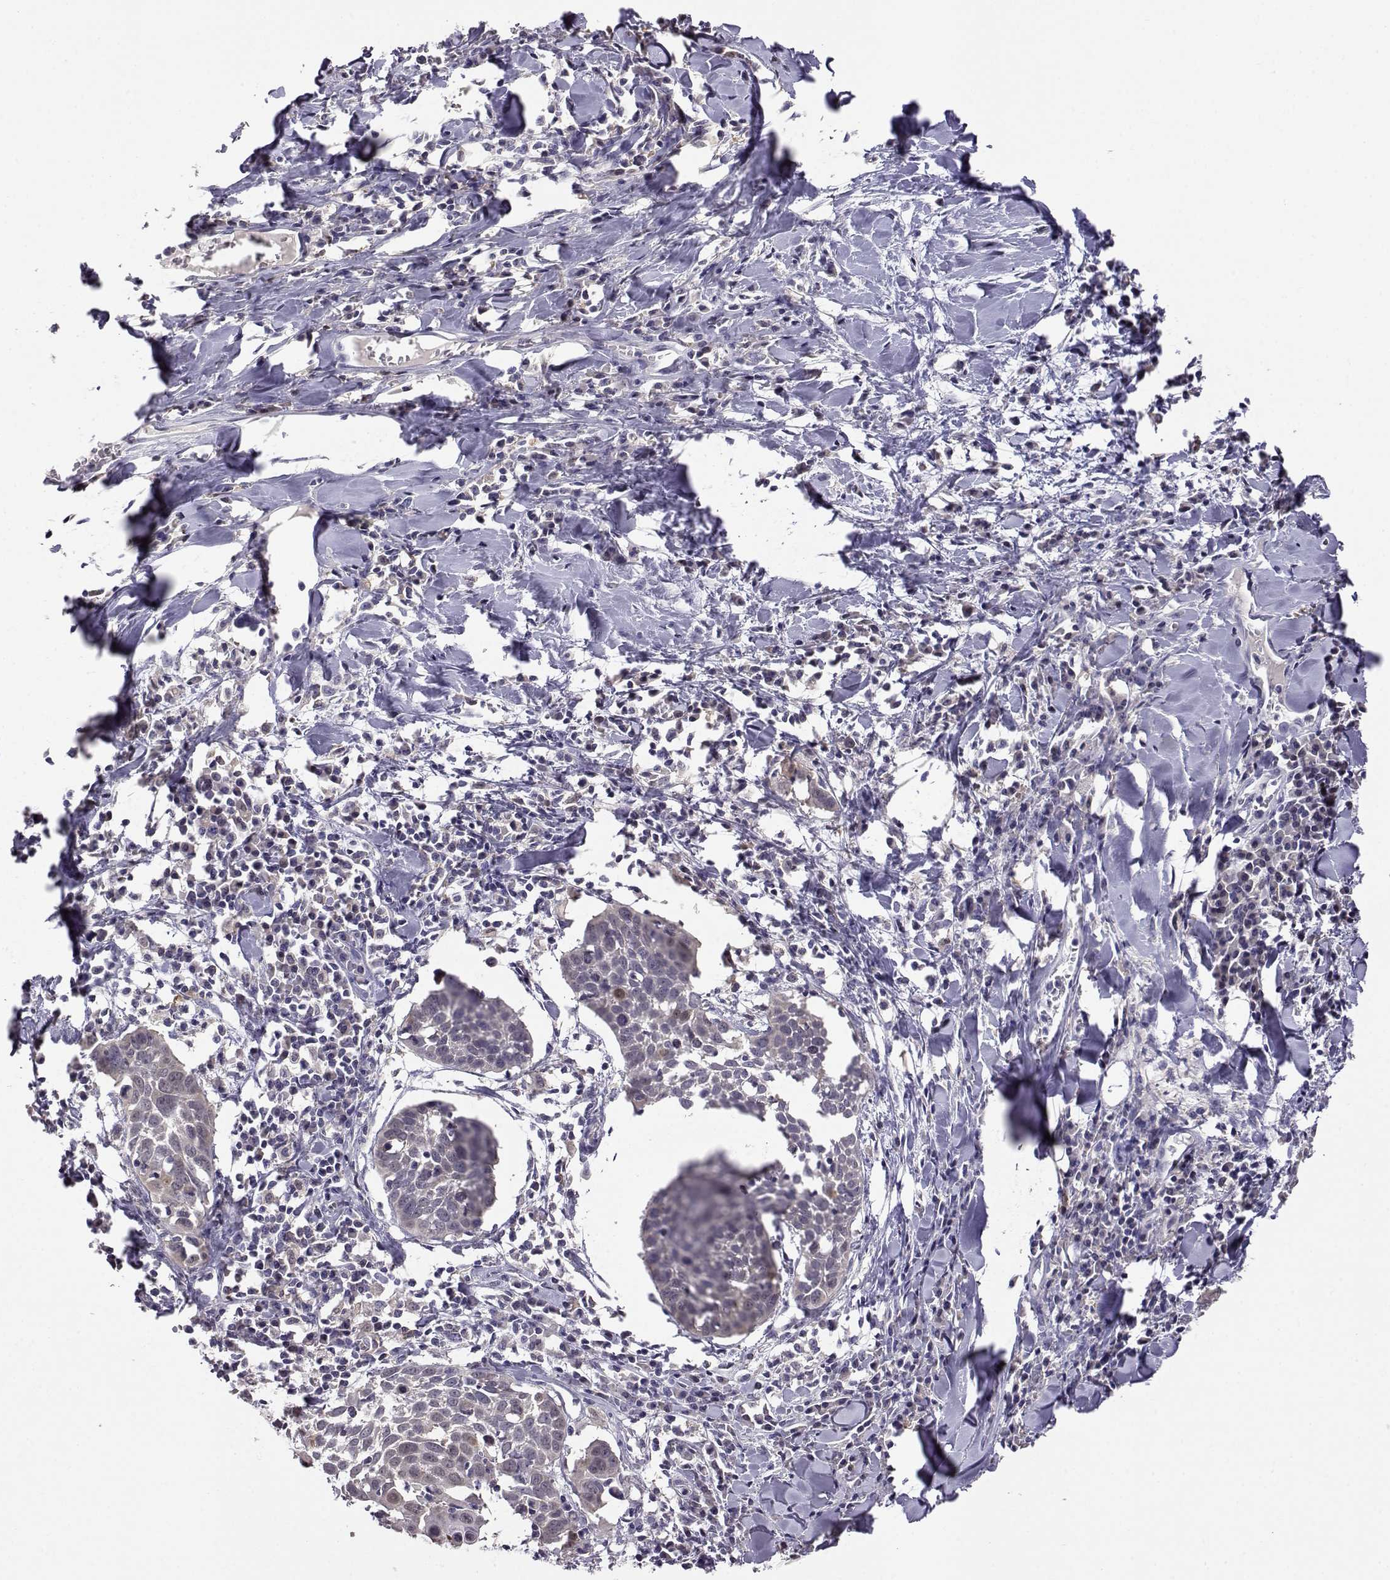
{"staining": {"intensity": "negative", "quantity": "none", "location": "none"}, "tissue": "lung cancer", "cell_type": "Tumor cells", "image_type": "cancer", "snomed": [{"axis": "morphology", "description": "Squamous cell carcinoma, NOS"}, {"axis": "topography", "description": "Lung"}], "caption": "Photomicrograph shows no protein expression in tumor cells of lung cancer (squamous cell carcinoma) tissue.", "gene": "AKR1B1", "patient": {"sex": "male", "age": 57}}